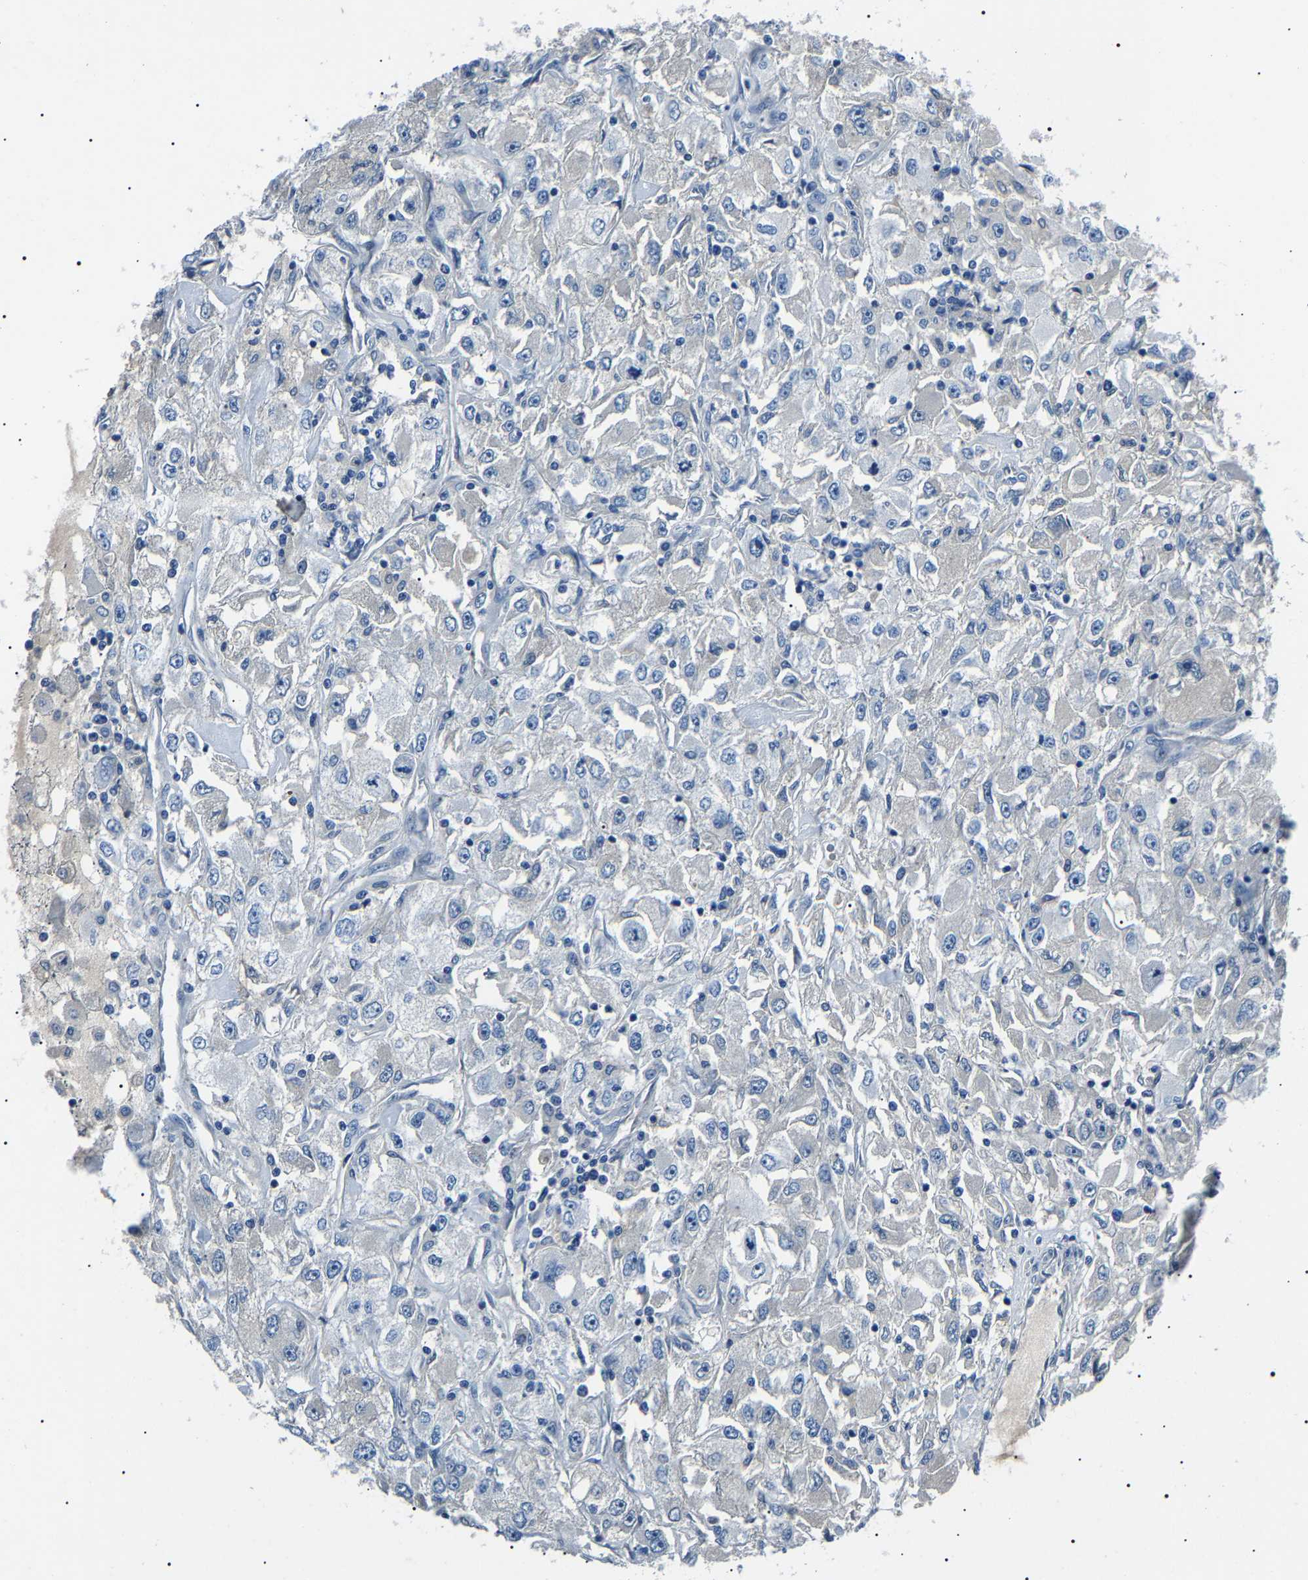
{"staining": {"intensity": "negative", "quantity": "none", "location": "none"}, "tissue": "renal cancer", "cell_type": "Tumor cells", "image_type": "cancer", "snomed": [{"axis": "morphology", "description": "Adenocarcinoma, NOS"}, {"axis": "topography", "description": "Kidney"}], "caption": "Tumor cells show no significant protein expression in renal cancer. (Brightfield microscopy of DAB (3,3'-diaminobenzidine) immunohistochemistry at high magnification).", "gene": "KLK15", "patient": {"sex": "female", "age": 52}}